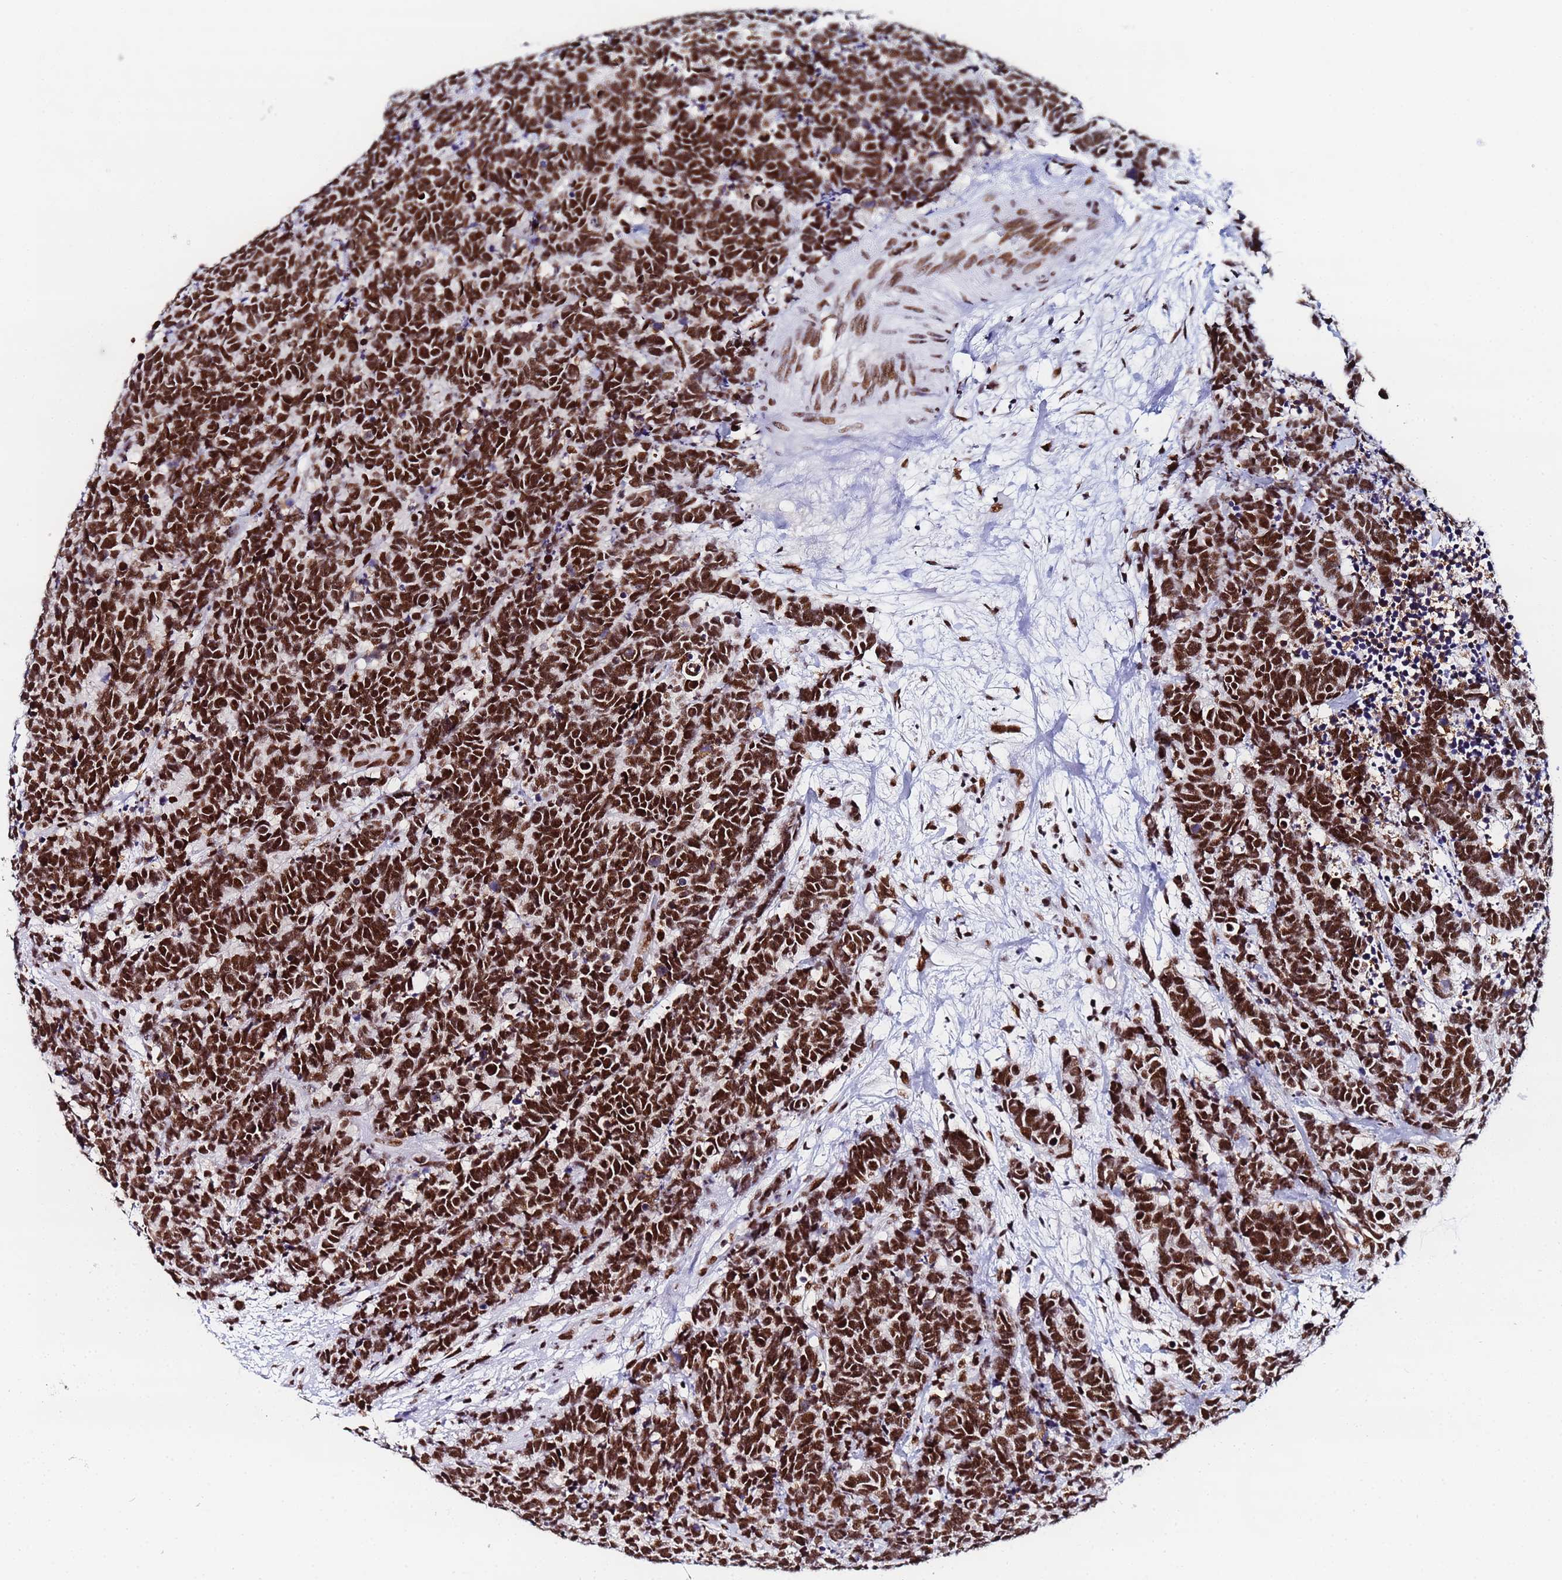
{"staining": {"intensity": "strong", "quantity": ">75%", "location": "nuclear"}, "tissue": "carcinoid", "cell_type": "Tumor cells", "image_type": "cancer", "snomed": [{"axis": "morphology", "description": "Carcinoma, NOS"}, {"axis": "morphology", "description": "Carcinoid, malignant, NOS"}, {"axis": "topography", "description": "Urinary bladder"}], "caption": "A histopathology image of human carcinoma stained for a protein demonstrates strong nuclear brown staining in tumor cells.", "gene": "SNRPA1", "patient": {"sex": "male", "age": 57}}